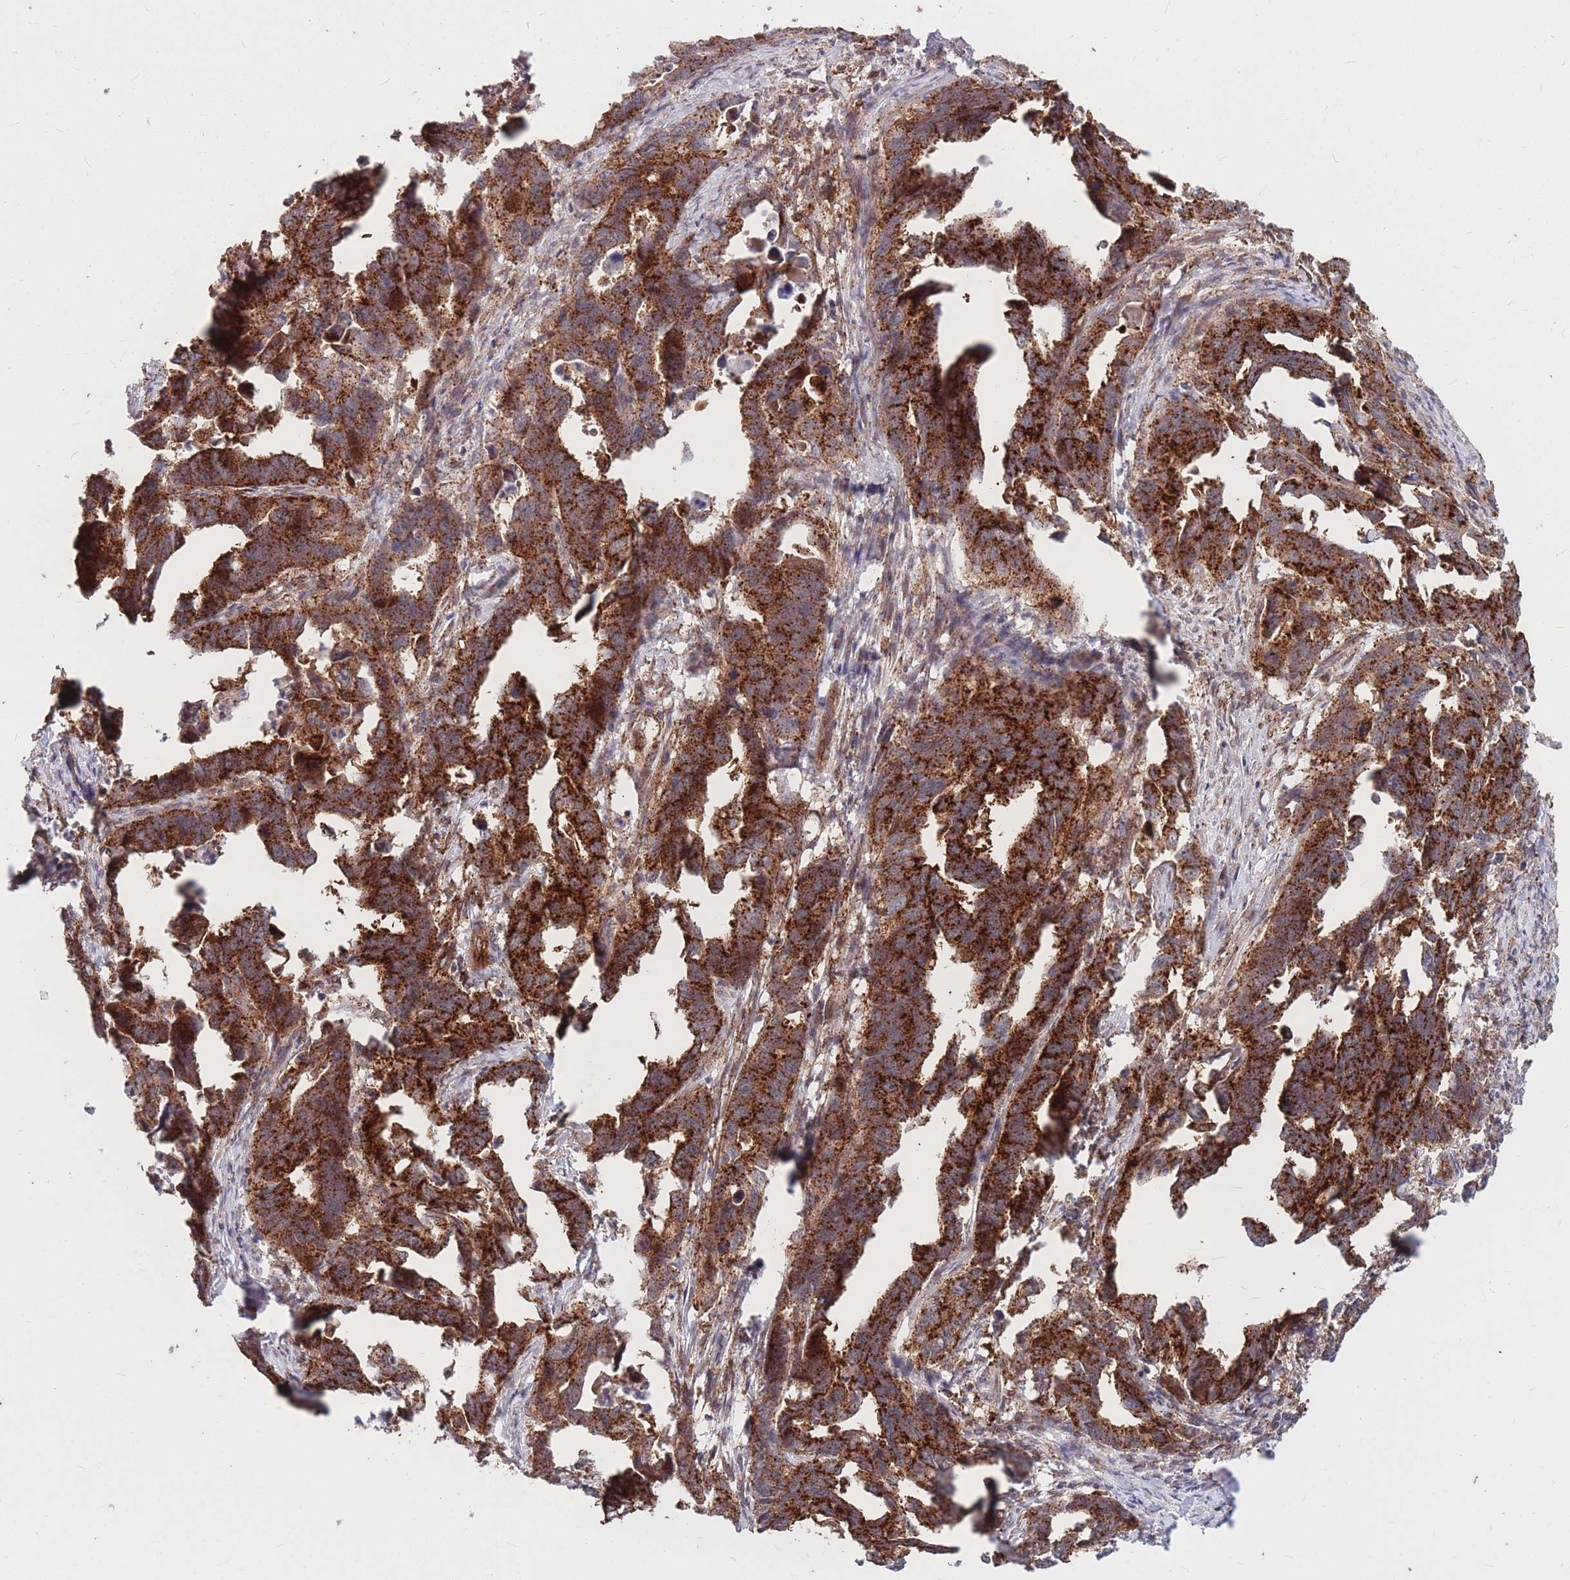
{"staining": {"intensity": "strong", "quantity": ">75%", "location": "cytoplasmic/membranous"}, "tissue": "endometrial cancer", "cell_type": "Tumor cells", "image_type": "cancer", "snomed": [{"axis": "morphology", "description": "Adenocarcinoma, NOS"}, {"axis": "topography", "description": "Endometrium"}], "caption": "About >75% of tumor cells in adenocarcinoma (endometrial) exhibit strong cytoplasmic/membranous protein staining as visualized by brown immunohistochemical staining.", "gene": "TCF20", "patient": {"sex": "female", "age": 65}}